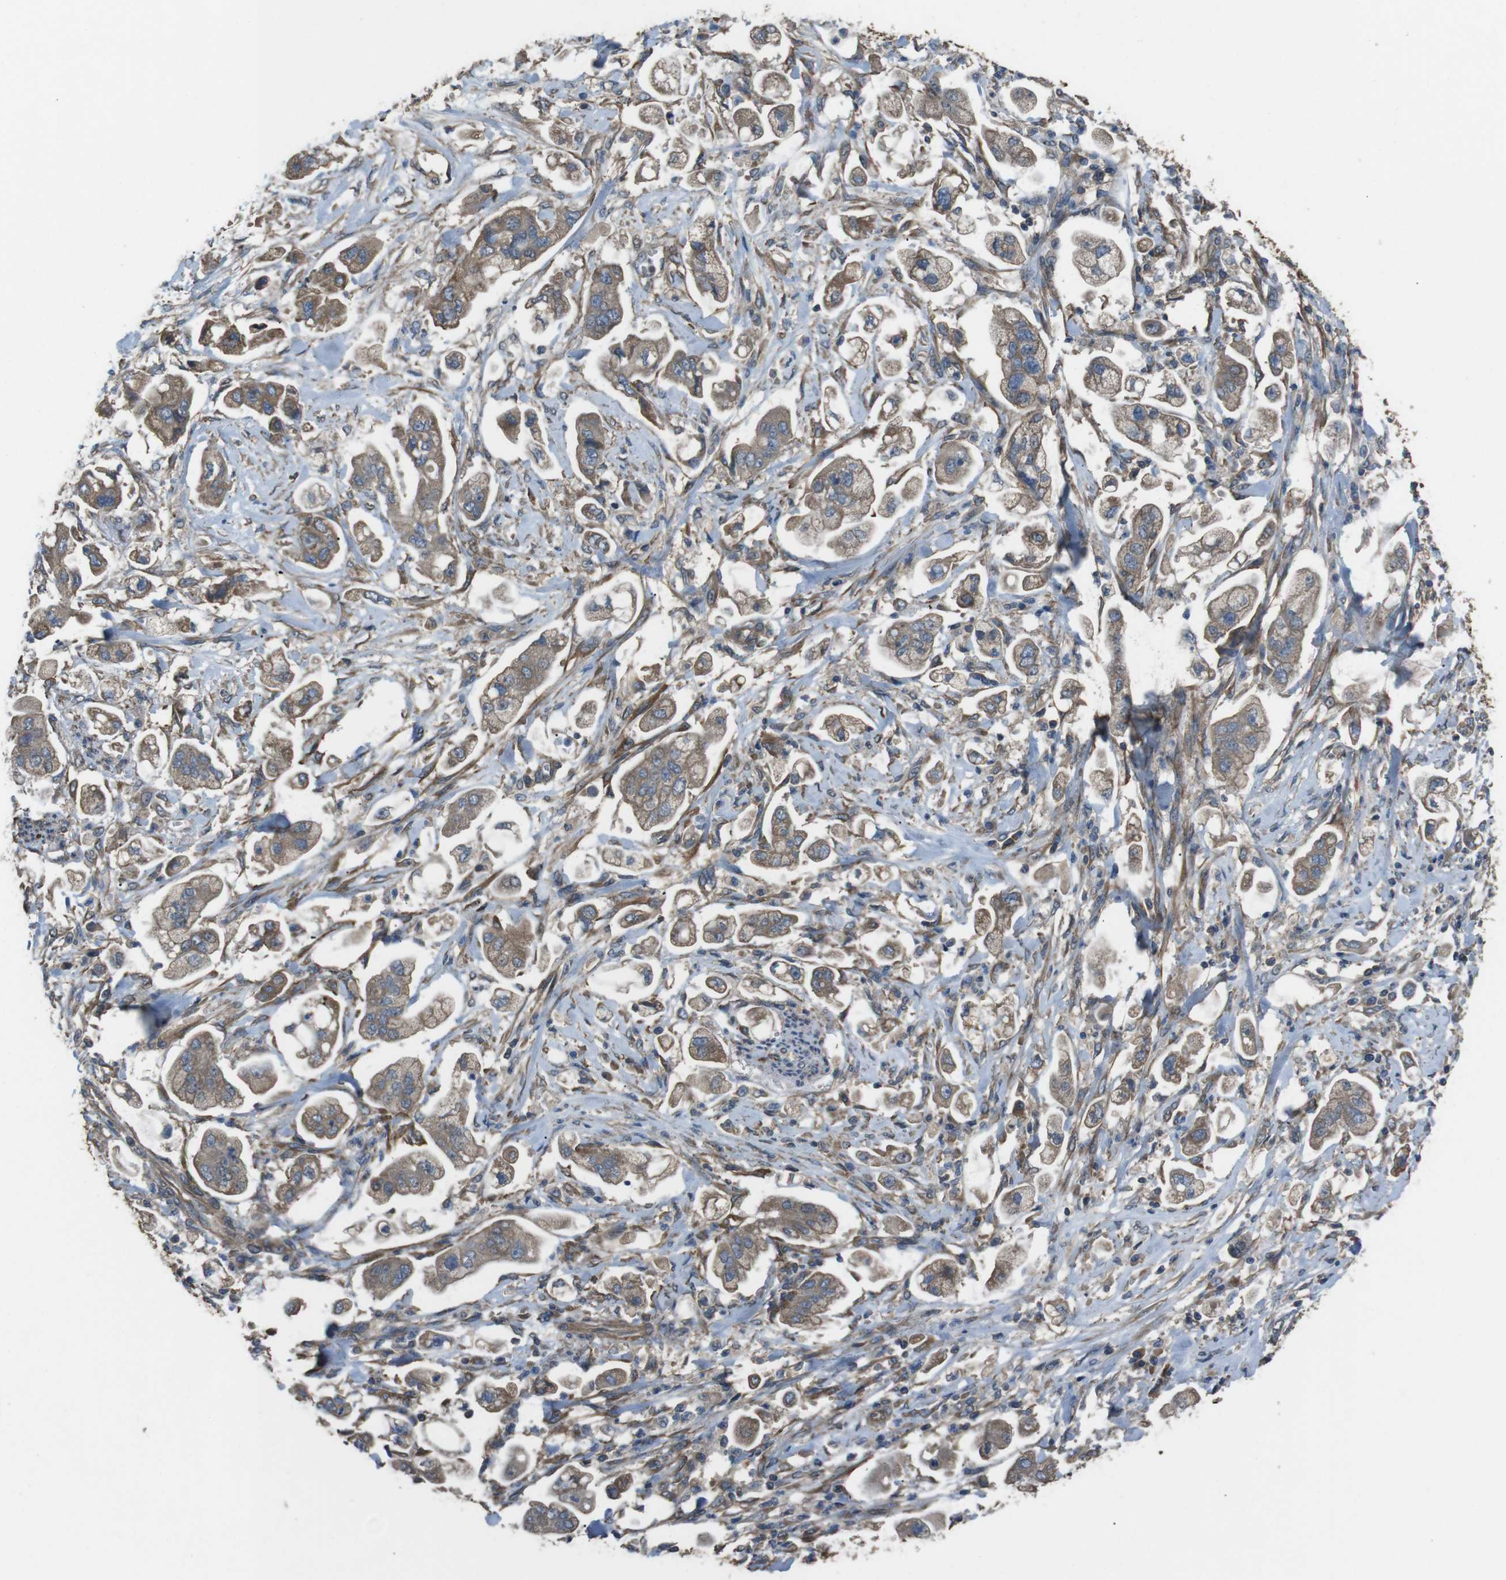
{"staining": {"intensity": "moderate", "quantity": ">75%", "location": "cytoplasmic/membranous"}, "tissue": "stomach cancer", "cell_type": "Tumor cells", "image_type": "cancer", "snomed": [{"axis": "morphology", "description": "Adenocarcinoma, NOS"}, {"axis": "topography", "description": "Stomach"}], "caption": "IHC (DAB) staining of stomach cancer reveals moderate cytoplasmic/membranous protein staining in about >75% of tumor cells. (brown staining indicates protein expression, while blue staining denotes nuclei).", "gene": "FUT2", "patient": {"sex": "male", "age": 62}}